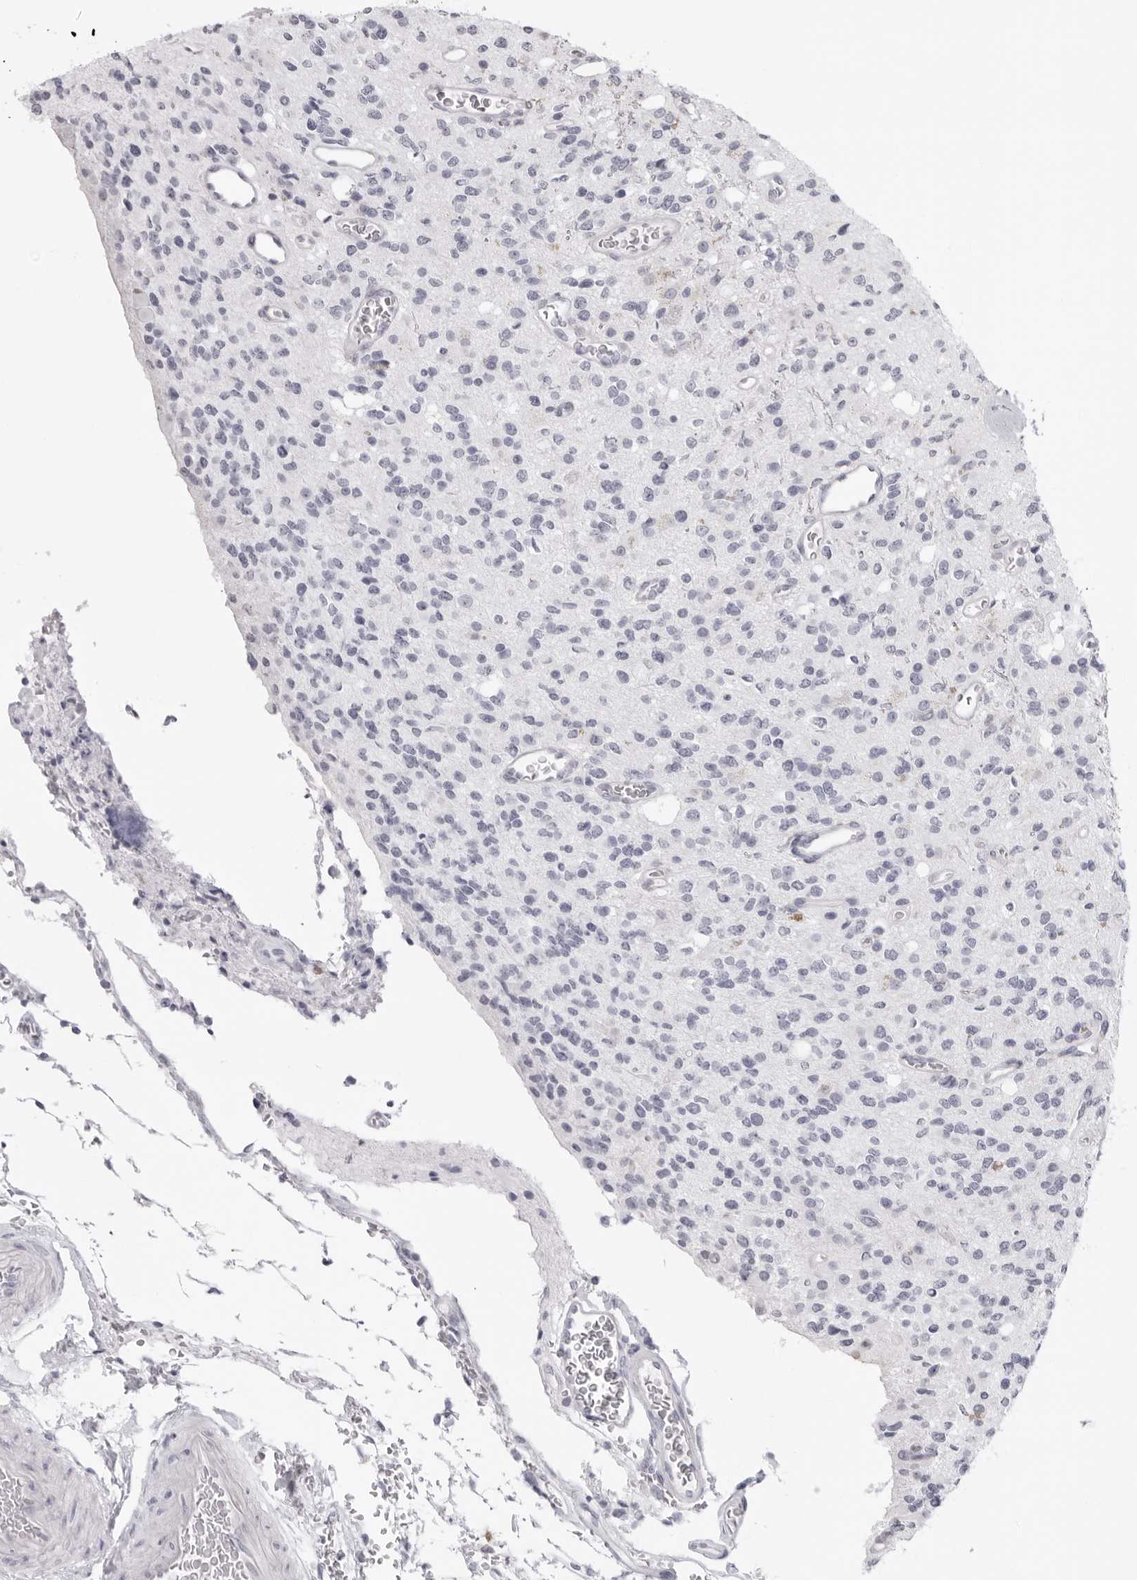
{"staining": {"intensity": "negative", "quantity": "none", "location": "none"}, "tissue": "glioma", "cell_type": "Tumor cells", "image_type": "cancer", "snomed": [{"axis": "morphology", "description": "Glioma, malignant, High grade"}, {"axis": "topography", "description": "Brain"}], "caption": "High-grade glioma (malignant) was stained to show a protein in brown. There is no significant expression in tumor cells.", "gene": "DNALI1", "patient": {"sex": "male", "age": 34}}